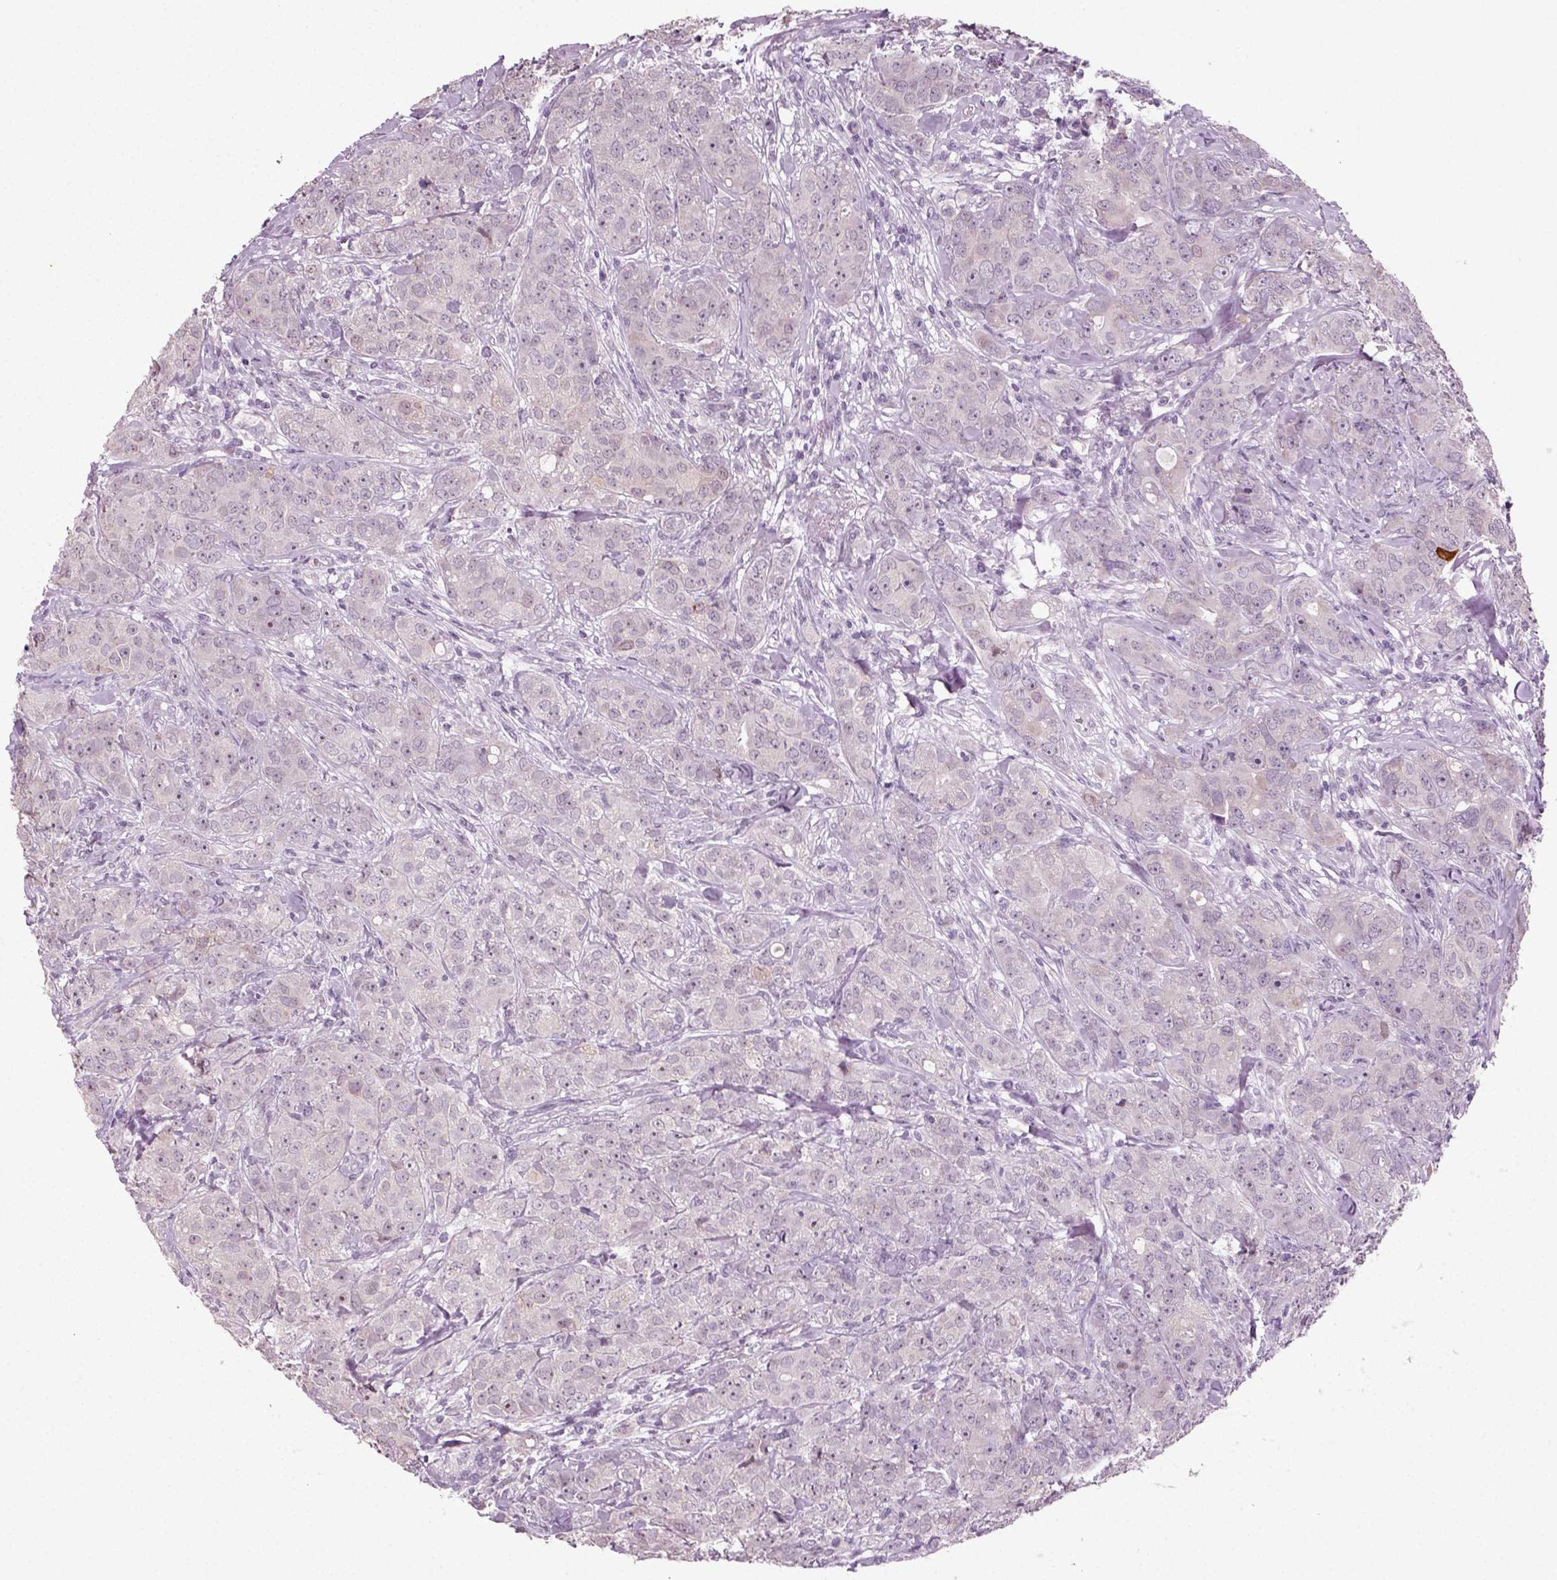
{"staining": {"intensity": "negative", "quantity": "none", "location": "none"}, "tissue": "breast cancer", "cell_type": "Tumor cells", "image_type": "cancer", "snomed": [{"axis": "morphology", "description": "Duct carcinoma"}, {"axis": "topography", "description": "Breast"}], "caption": "Tumor cells are negative for brown protein staining in breast cancer (intraductal carcinoma).", "gene": "SYNGAP1", "patient": {"sex": "female", "age": 43}}